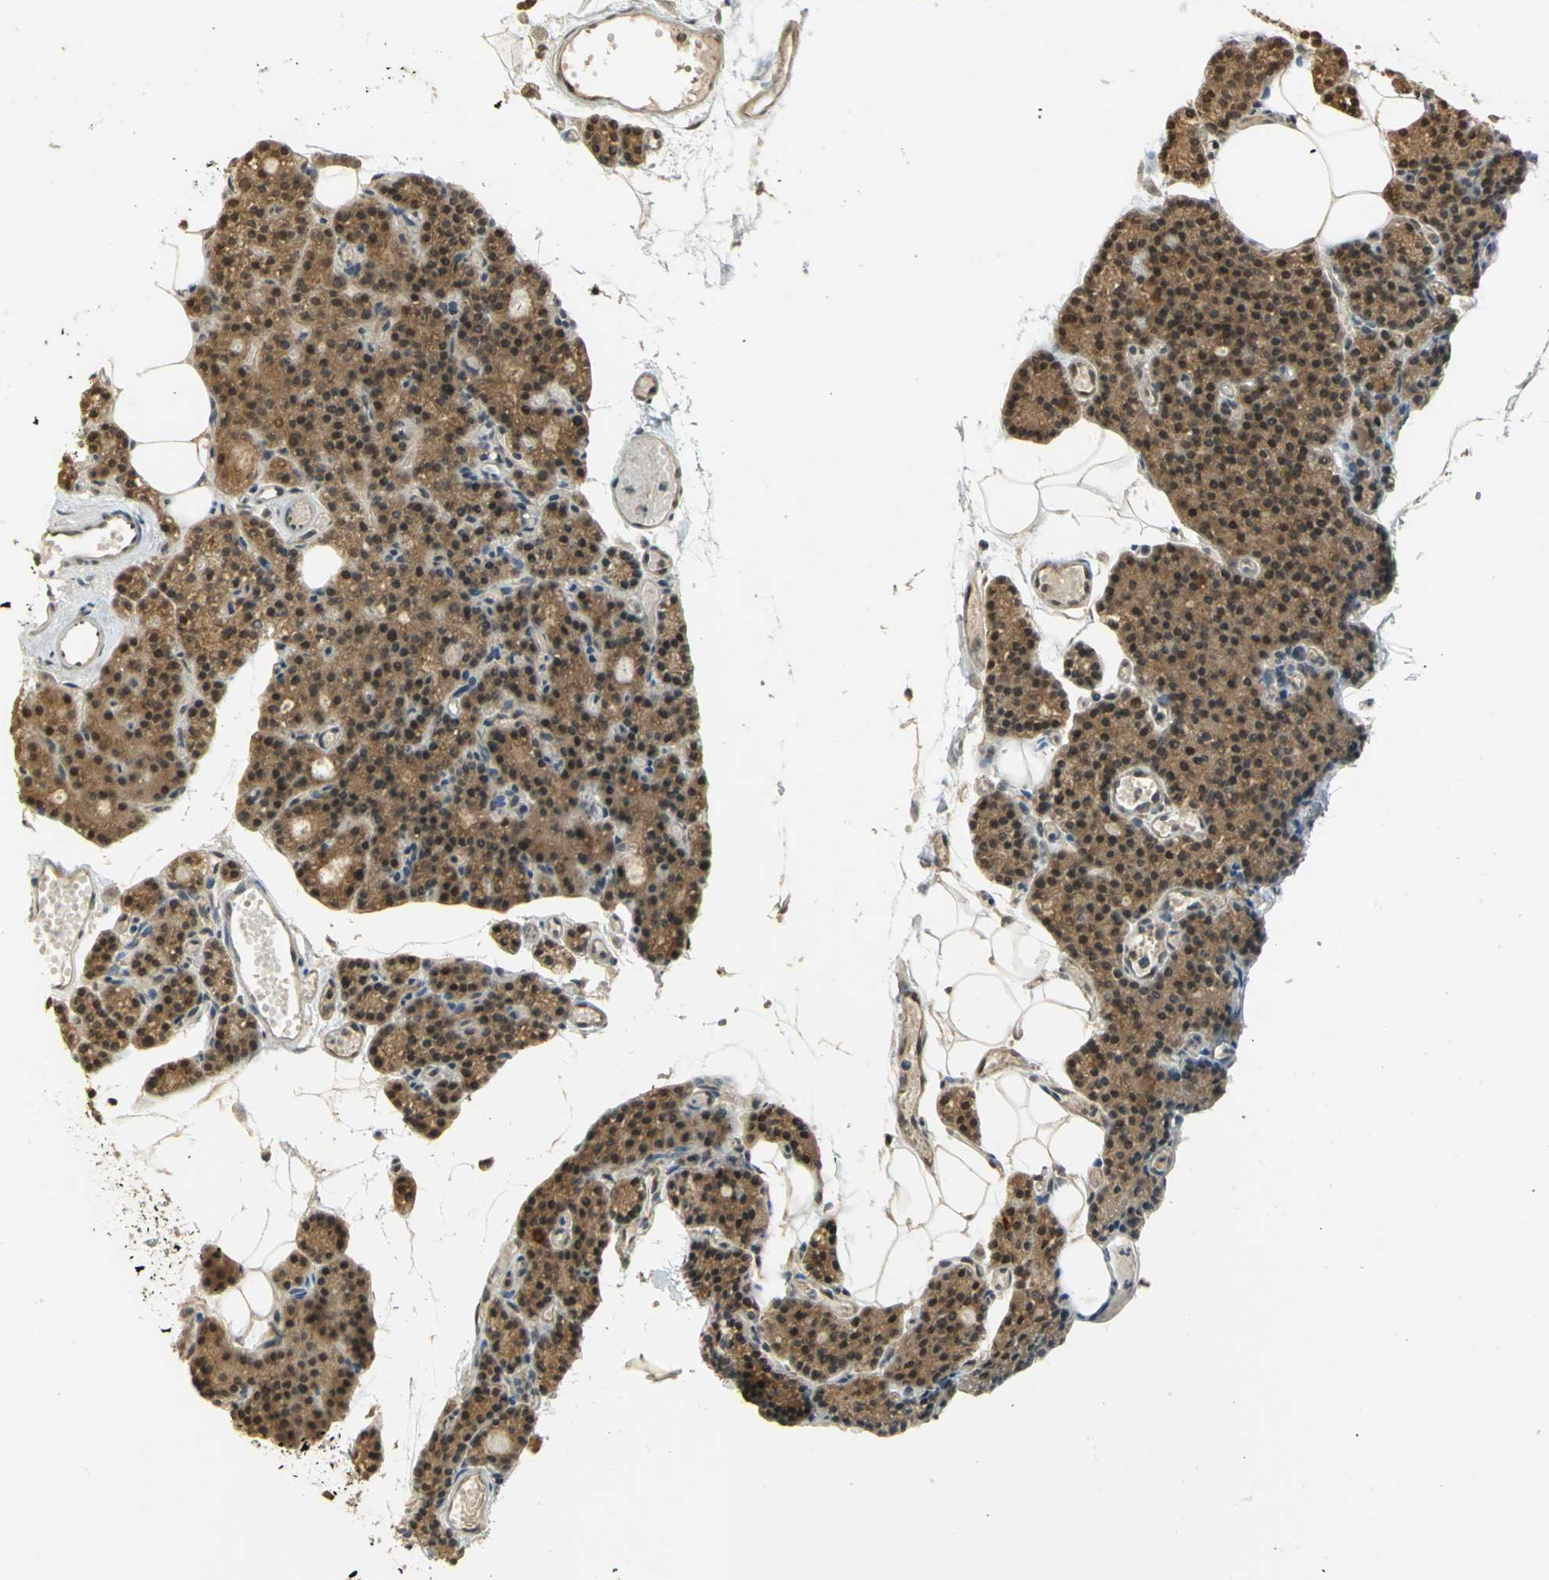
{"staining": {"intensity": "moderate", "quantity": ">75%", "location": "cytoplasmic/membranous,nuclear"}, "tissue": "parathyroid gland", "cell_type": "Glandular cells", "image_type": "normal", "snomed": [{"axis": "morphology", "description": "Normal tissue, NOS"}, {"axis": "topography", "description": "Parathyroid gland"}], "caption": "This histopathology image shows unremarkable parathyroid gland stained with immunohistochemistry (IHC) to label a protein in brown. The cytoplasmic/membranous,nuclear of glandular cells show moderate positivity for the protein. Nuclei are counter-stained blue.", "gene": "CDC34", "patient": {"sex": "female", "age": 60}}